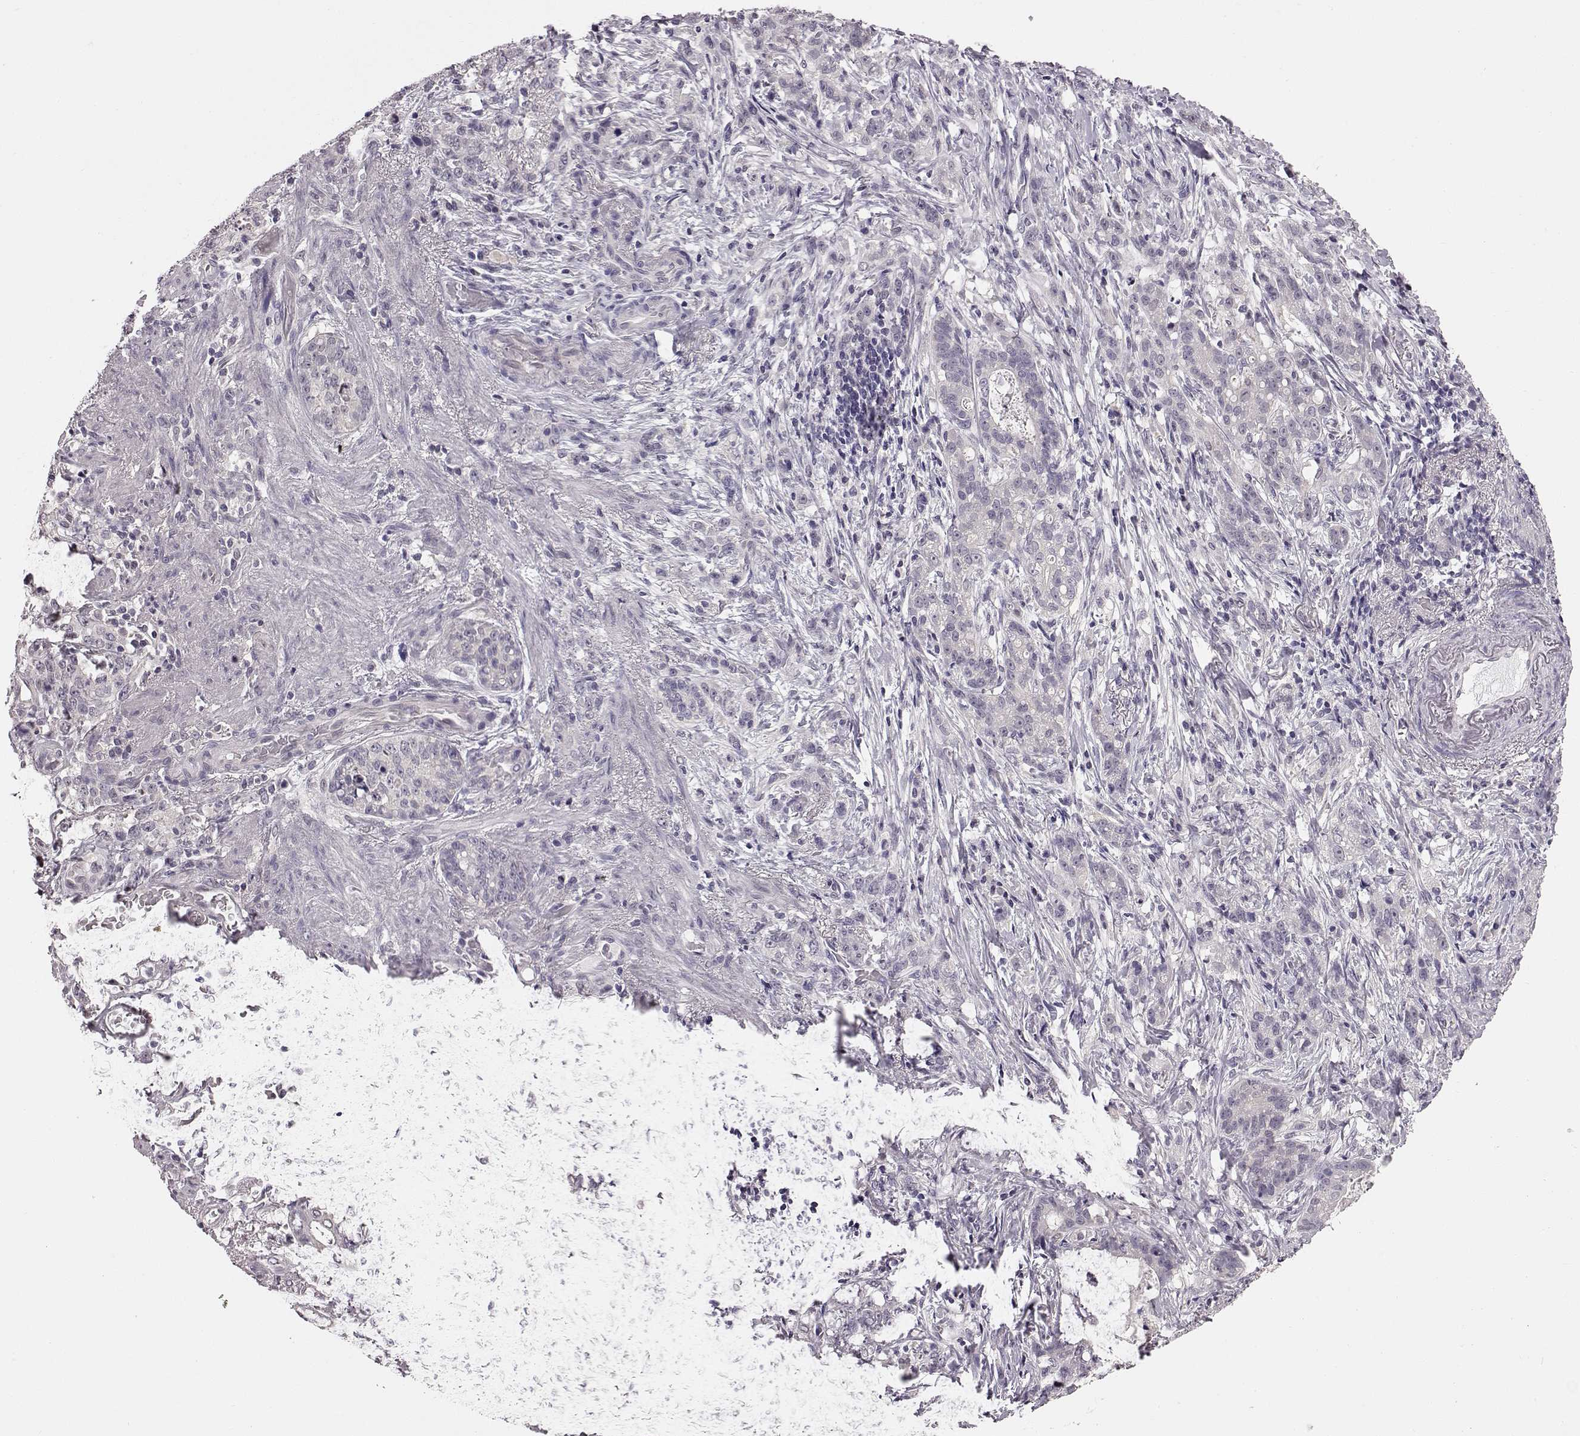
{"staining": {"intensity": "negative", "quantity": "none", "location": "none"}, "tissue": "stomach cancer", "cell_type": "Tumor cells", "image_type": "cancer", "snomed": [{"axis": "morphology", "description": "Adenocarcinoma, NOS"}, {"axis": "topography", "description": "Stomach, lower"}], "caption": "Immunohistochemistry (IHC) photomicrograph of neoplastic tissue: human adenocarcinoma (stomach) stained with DAB (3,3'-diaminobenzidine) shows no significant protein expression in tumor cells.", "gene": "C10orf62", "patient": {"sex": "male", "age": 88}}